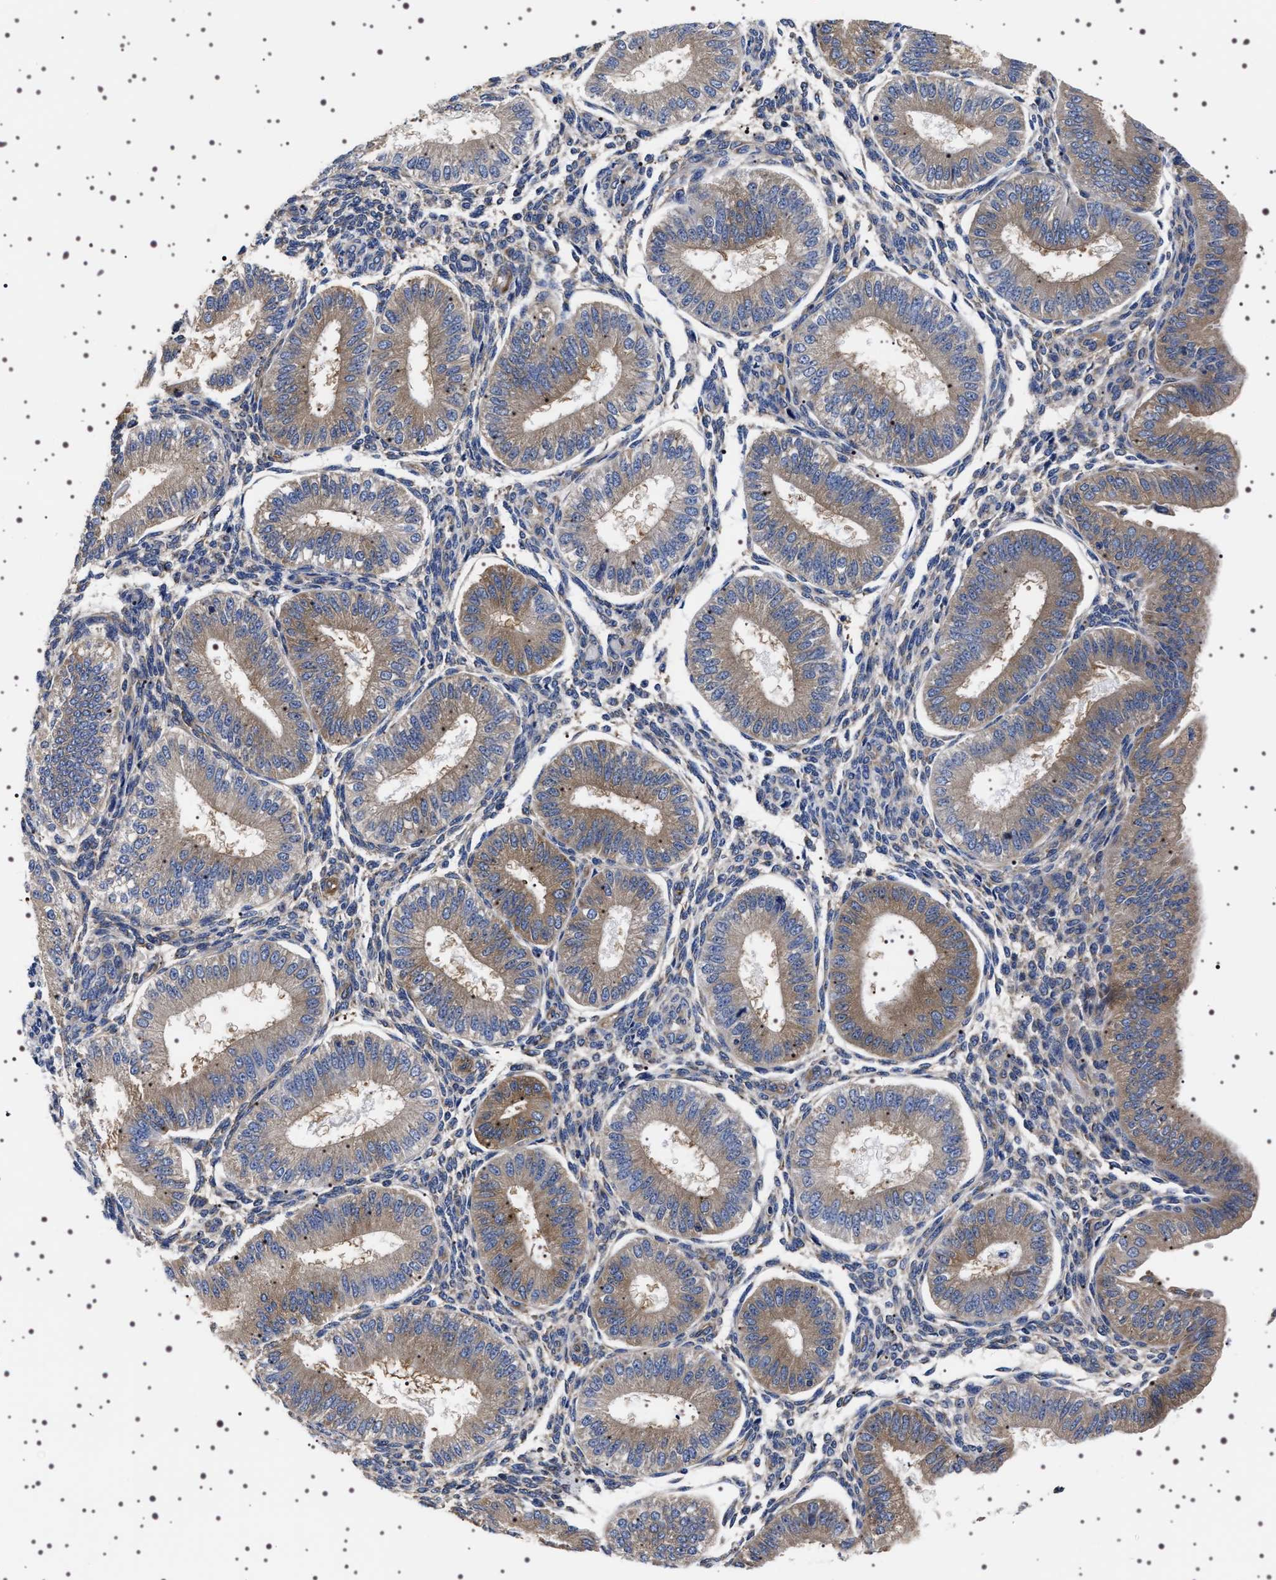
{"staining": {"intensity": "moderate", "quantity": "<25%", "location": "cytoplasmic/membranous"}, "tissue": "endometrium", "cell_type": "Cells in endometrial stroma", "image_type": "normal", "snomed": [{"axis": "morphology", "description": "Normal tissue, NOS"}, {"axis": "topography", "description": "Endometrium"}], "caption": "Endometrium stained with DAB (3,3'-diaminobenzidine) IHC exhibits low levels of moderate cytoplasmic/membranous positivity in approximately <25% of cells in endometrial stroma. (DAB (3,3'-diaminobenzidine) IHC, brown staining for protein, blue staining for nuclei).", "gene": "DARS1", "patient": {"sex": "female", "age": 39}}